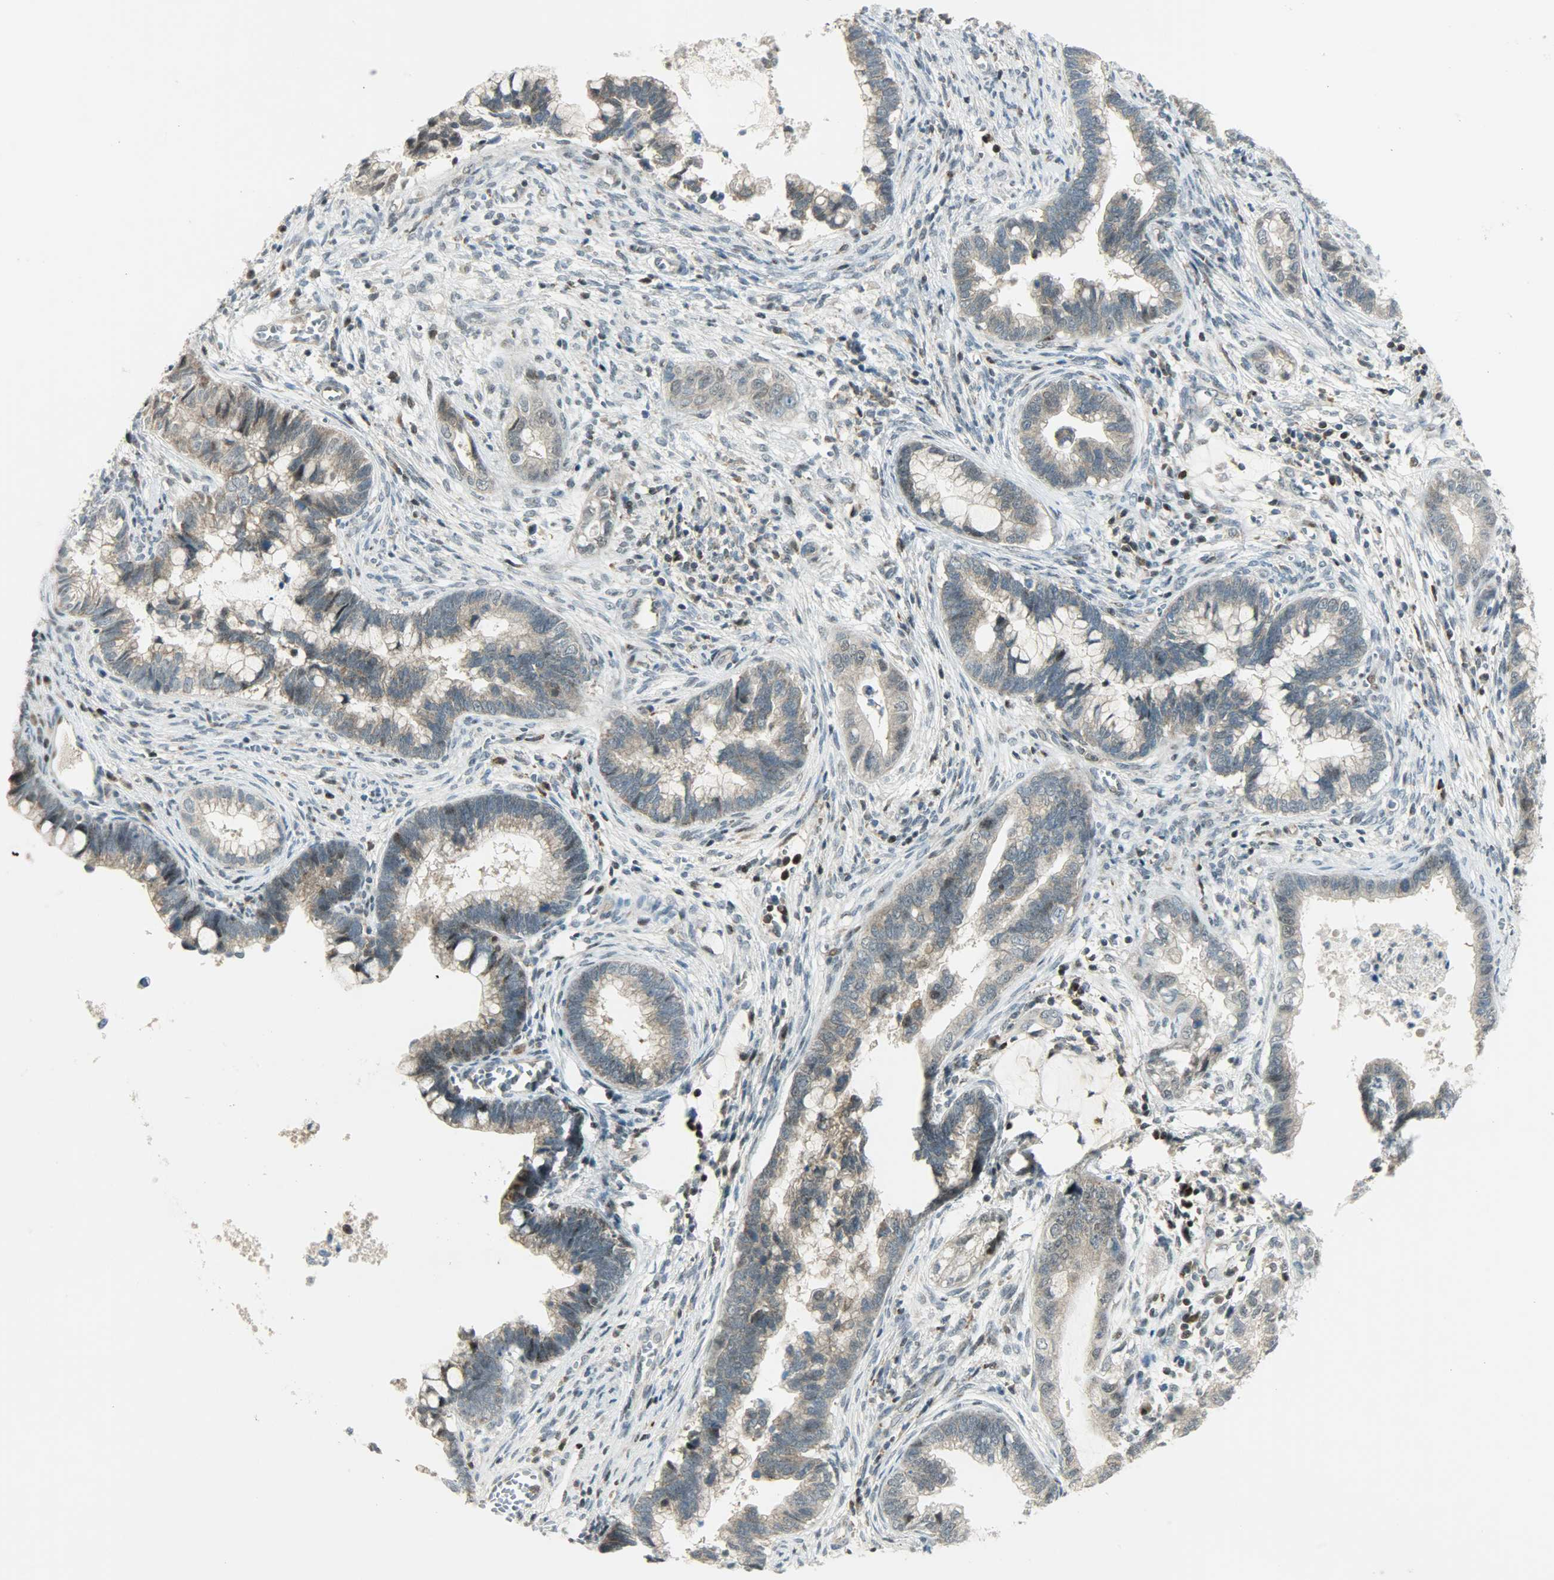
{"staining": {"intensity": "moderate", "quantity": "25%-75%", "location": "cytoplasmic/membranous"}, "tissue": "cervical cancer", "cell_type": "Tumor cells", "image_type": "cancer", "snomed": [{"axis": "morphology", "description": "Adenocarcinoma, NOS"}, {"axis": "topography", "description": "Cervix"}], "caption": "High-magnification brightfield microscopy of cervical cancer stained with DAB (brown) and counterstained with hematoxylin (blue). tumor cells exhibit moderate cytoplasmic/membranous expression is identified in approximately25%-75% of cells. The protein of interest is stained brown, and the nuclei are stained in blue (DAB (3,3'-diaminobenzidine) IHC with brightfield microscopy, high magnification).", "gene": "IL15", "patient": {"sex": "female", "age": 44}}